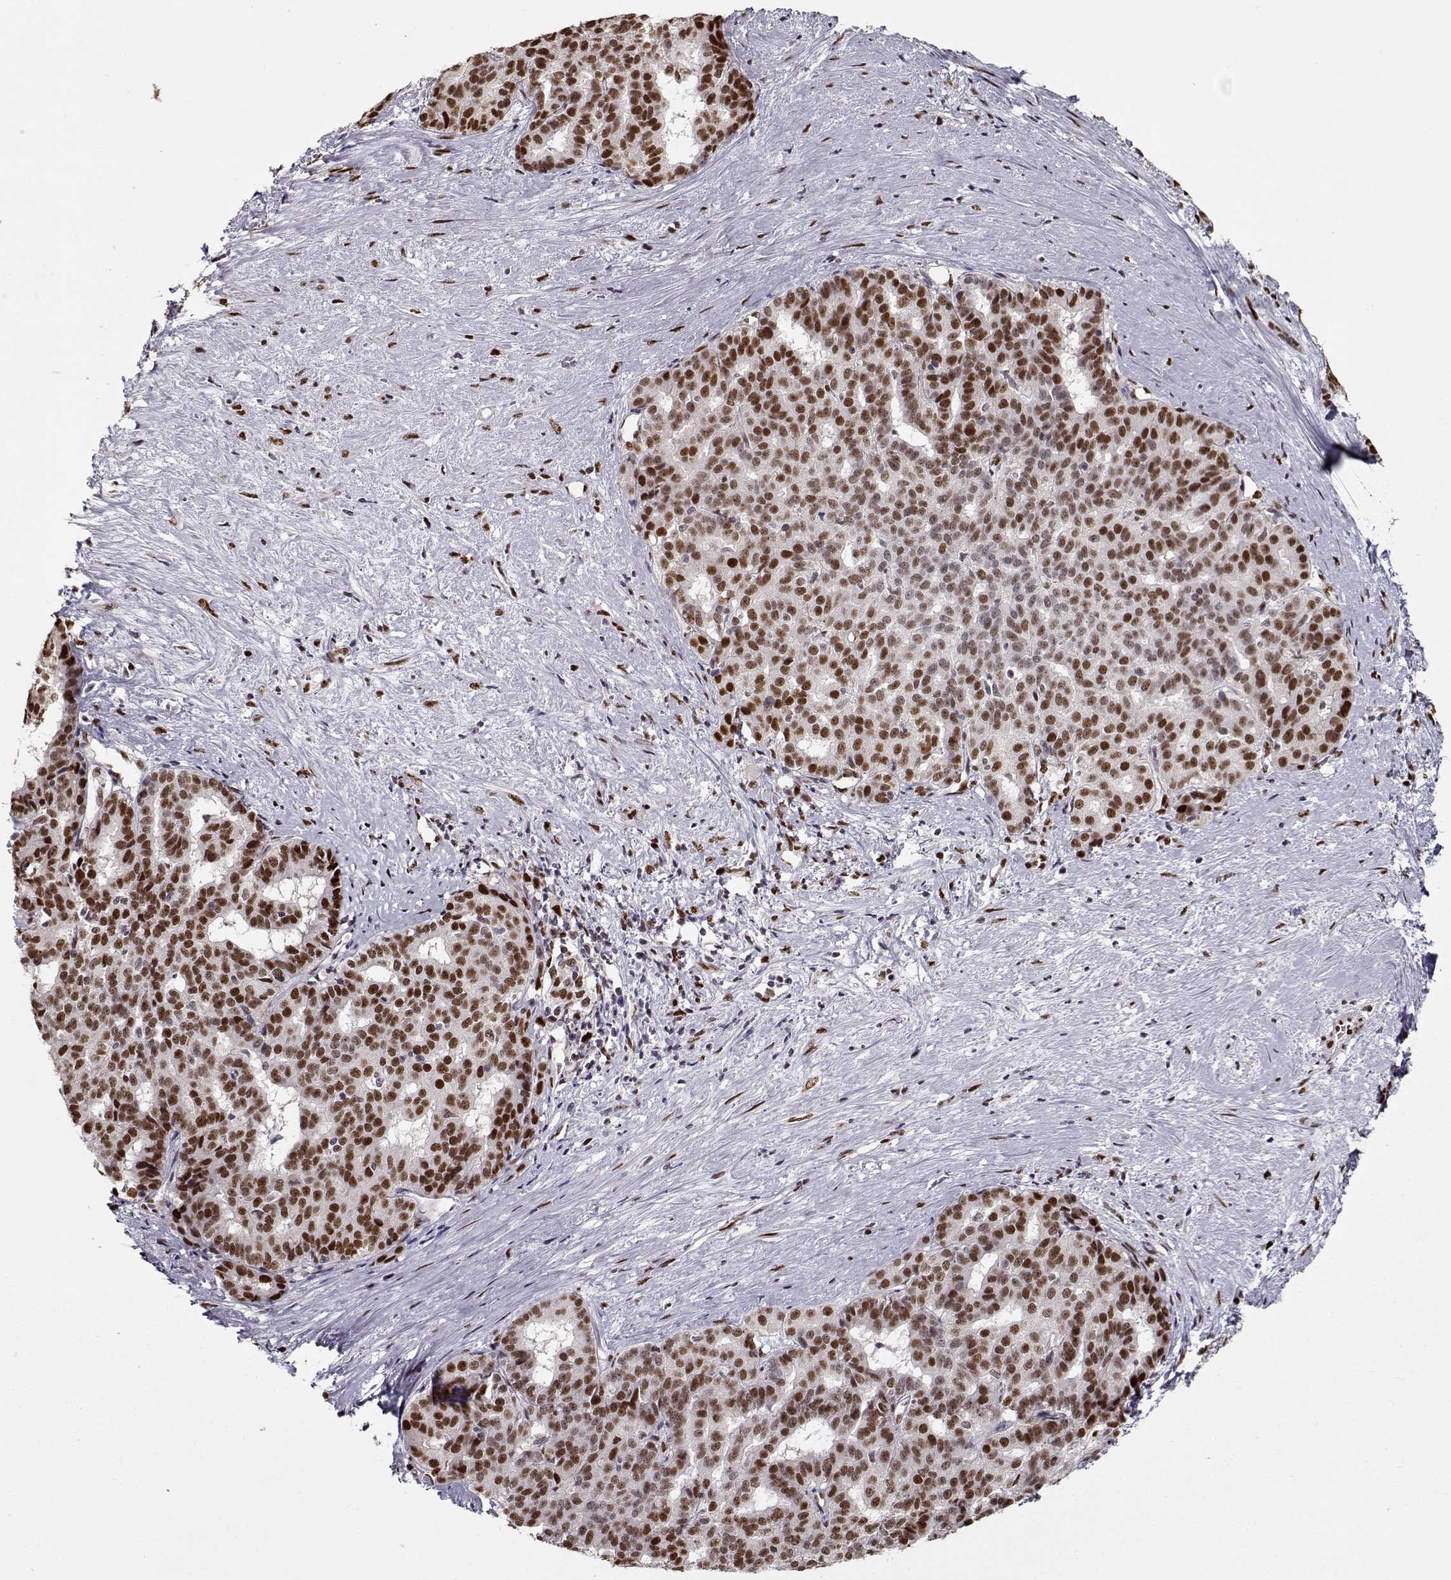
{"staining": {"intensity": "strong", "quantity": ">75%", "location": "nuclear"}, "tissue": "liver cancer", "cell_type": "Tumor cells", "image_type": "cancer", "snomed": [{"axis": "morphology", "description": "Cholangiocarcinoma"}, {"axis": "topography", "description": "Liver"}], "caption": "Brown immunohistochemical staining in human liver cancer (cholangiocarcinoma) exhibits strong nuclear staining in approximately >75% of tumor cells.", "gene": "PRMT8", "patient": {"sex": "female", "age": 47}}